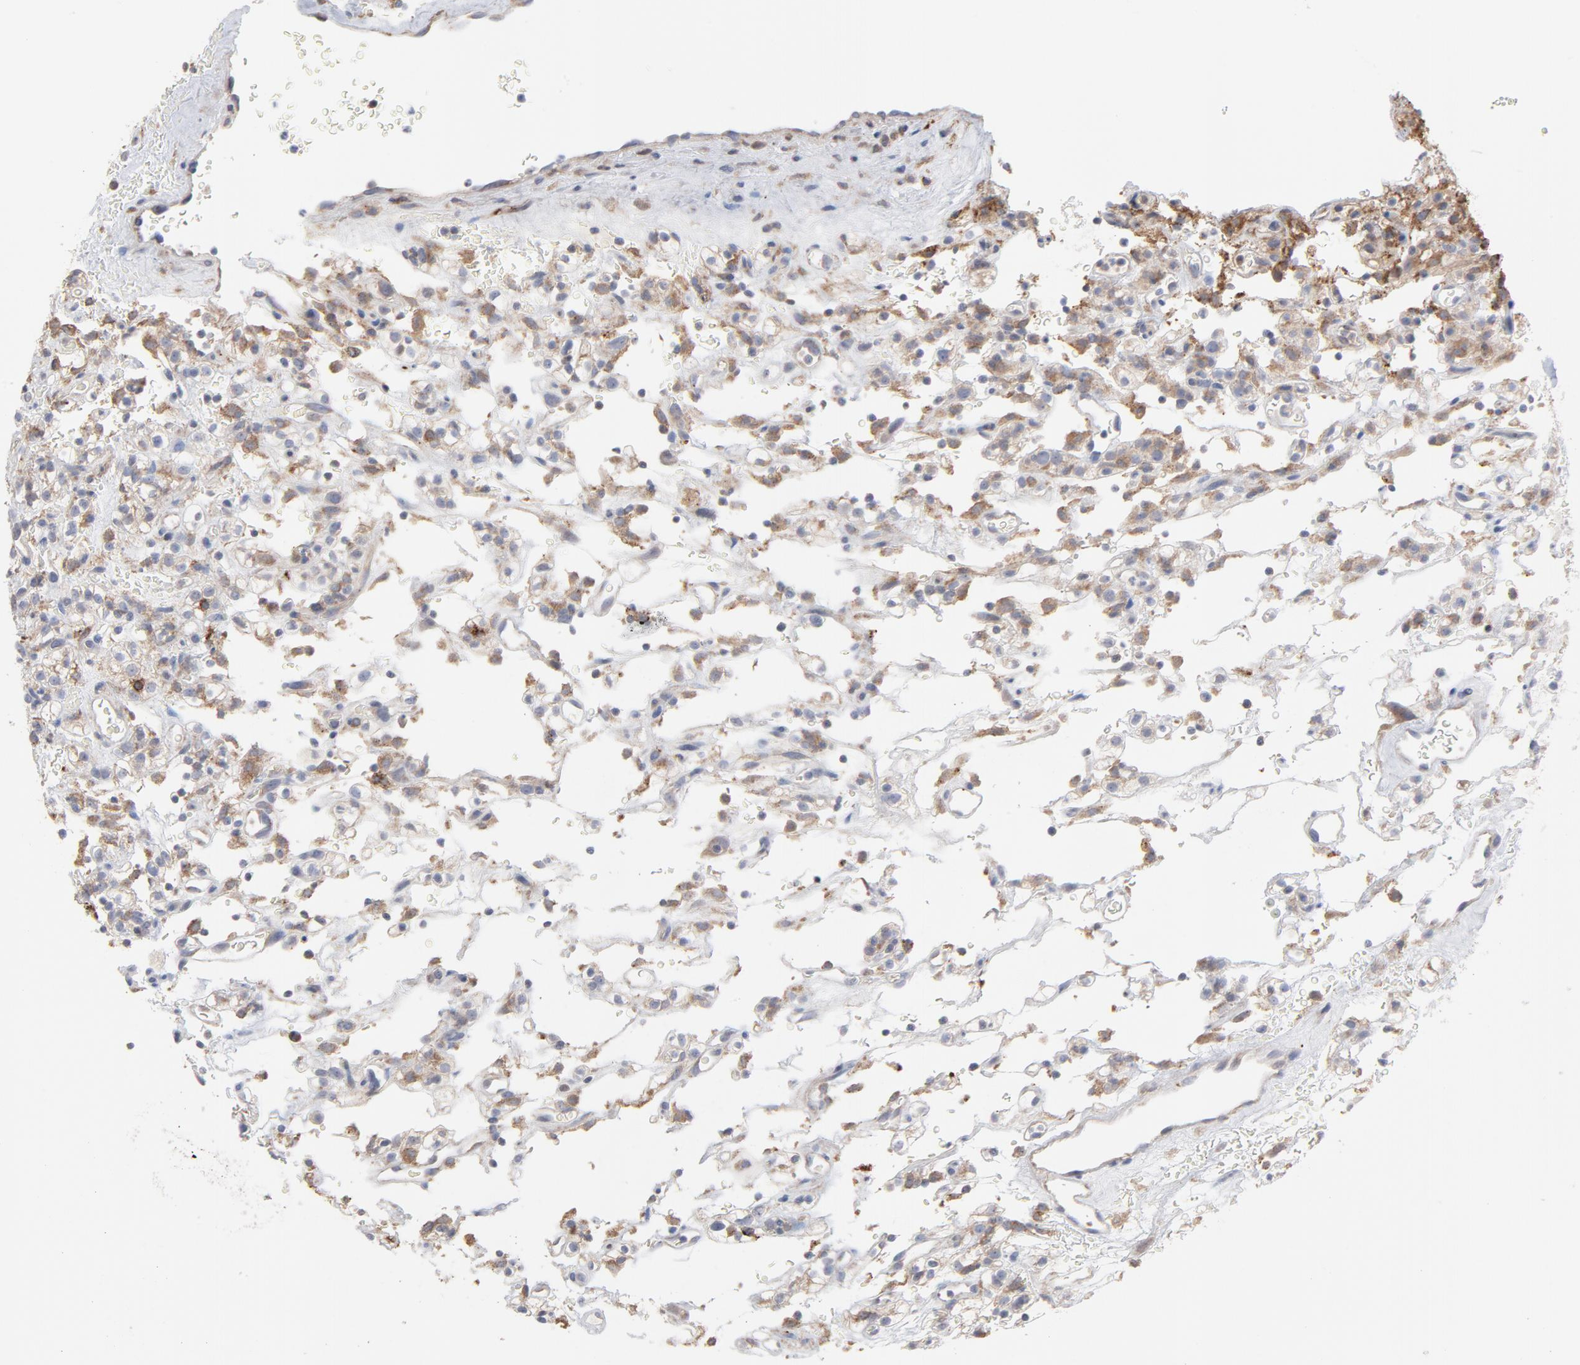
{"staining": {"intensity": "moderate", "quantity": ">75%", "location": "cytoplasmic/membranous"}, "tissue": "renal cancer", "cell_type": "Tumor cells", "image_type": "cancer", "snomed": [{"axis": "morphology", "description": "Normal tissue, NOS"}, {"axis": "morphology", "description": "Adenocarcinoma, NOS"}, {"axis": "topography", "description": "Kidney"}], "caption": "Immunohistochemistry (DAB) staining of human renal cancer exhibits moderate cytoplasmic/membranous protein expression in approximately >75% of tumor cells. (IHC, brightfield microscopy, high magnification).", "gene": "PPFIBP2", "patient": {"sex": "female", "age": 72}}